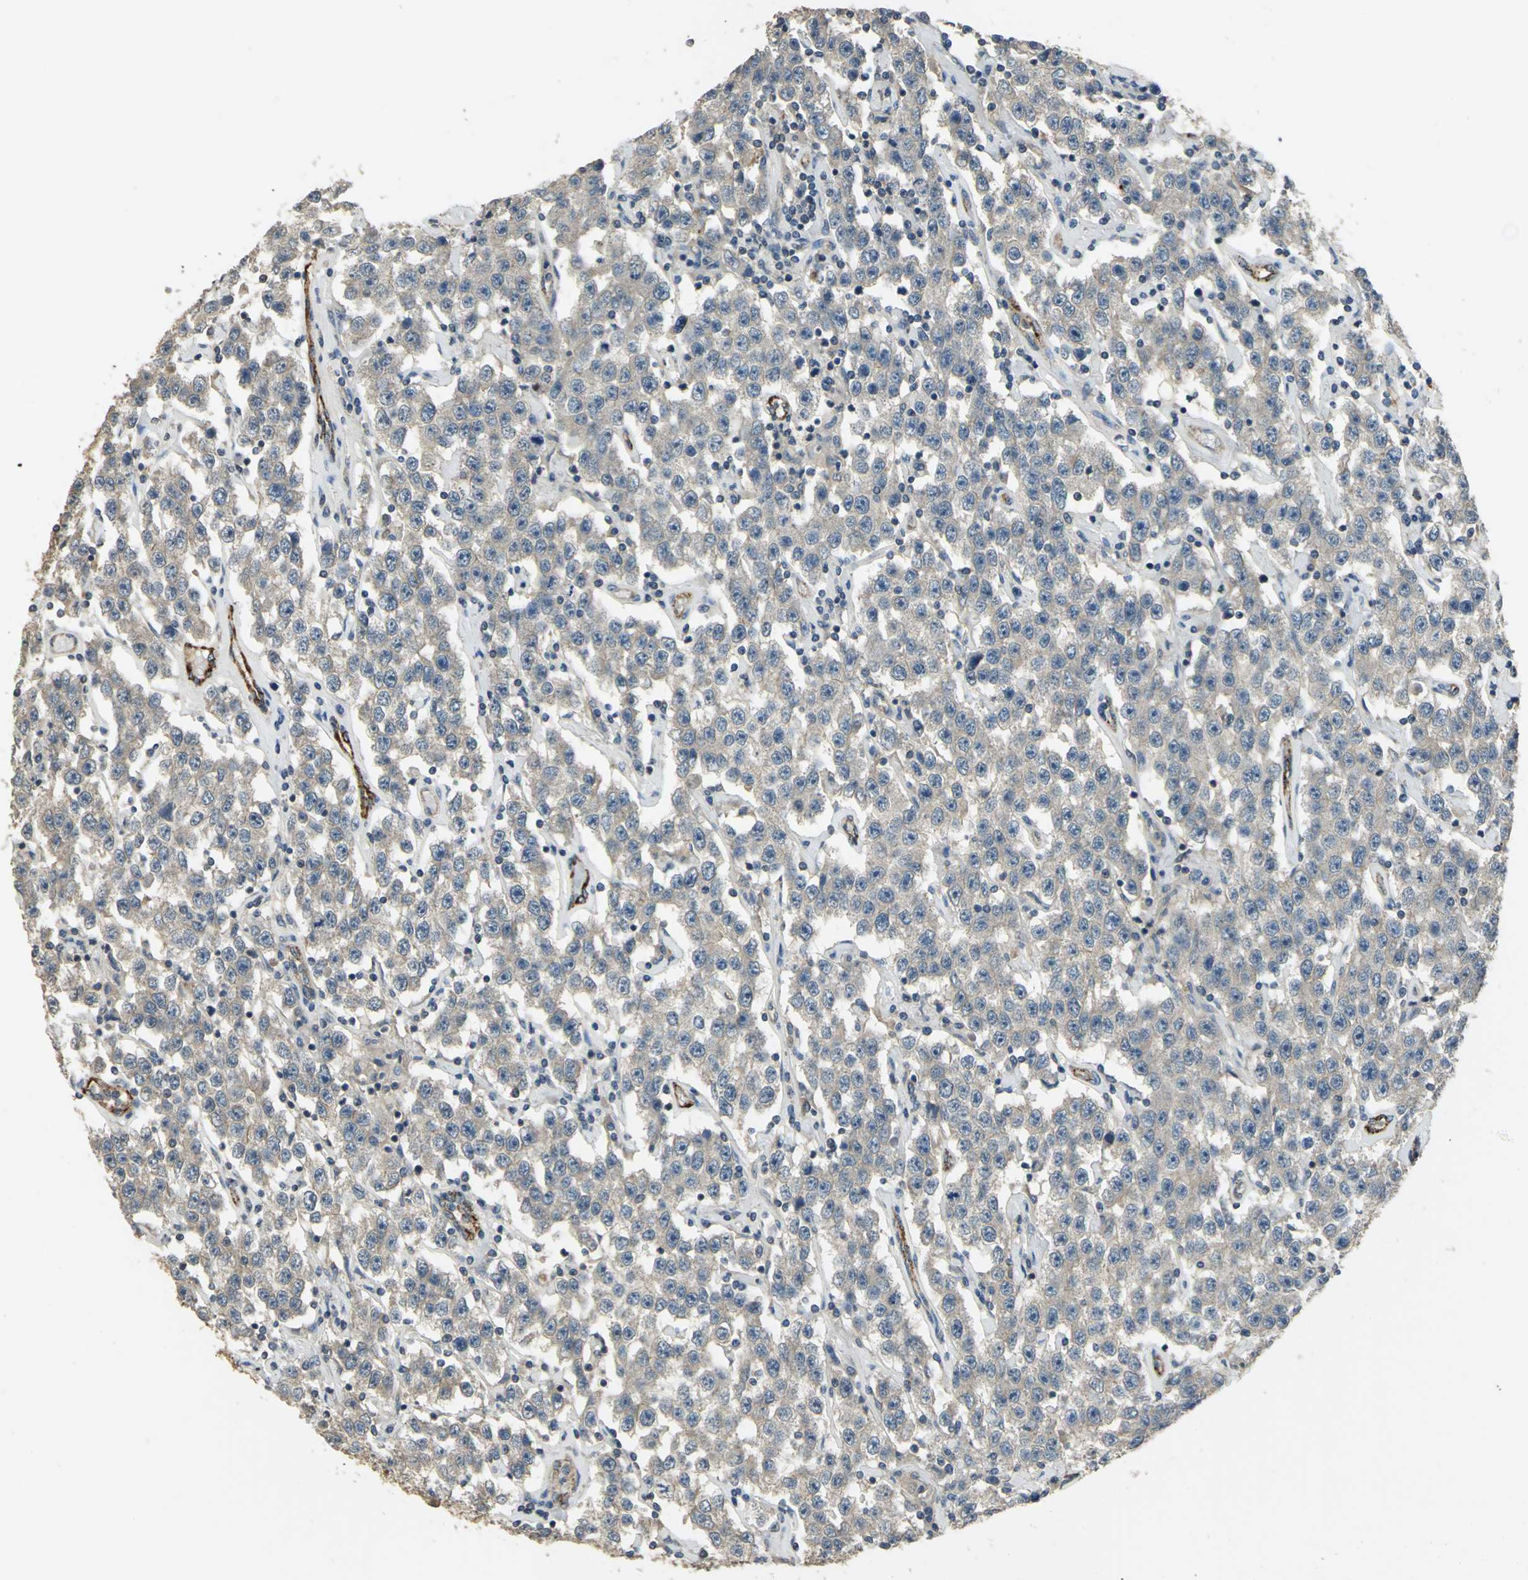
{"staining": {"intensity": "moderate", "quantity": ">75%", "location": "cytoplasmic/membranous"}, "tissue": "testis cancer", "cell_type": "Tumor cells", "image_type": "cancer", "snomed": [{"axis": "morphology", "description": "Seminoma, NOS"}, {"axis": "topography", "description": "Testis"}], "caption": "IHC micrograph of human testis seminoma stained for a protein (brown), which exhibits medium levels of moderate cytoplasmic/membranous positivity in approximately >75% of tumor cells.", "gene": "RAPGEF1", "patient": {"sex": "male", "age": 52}}